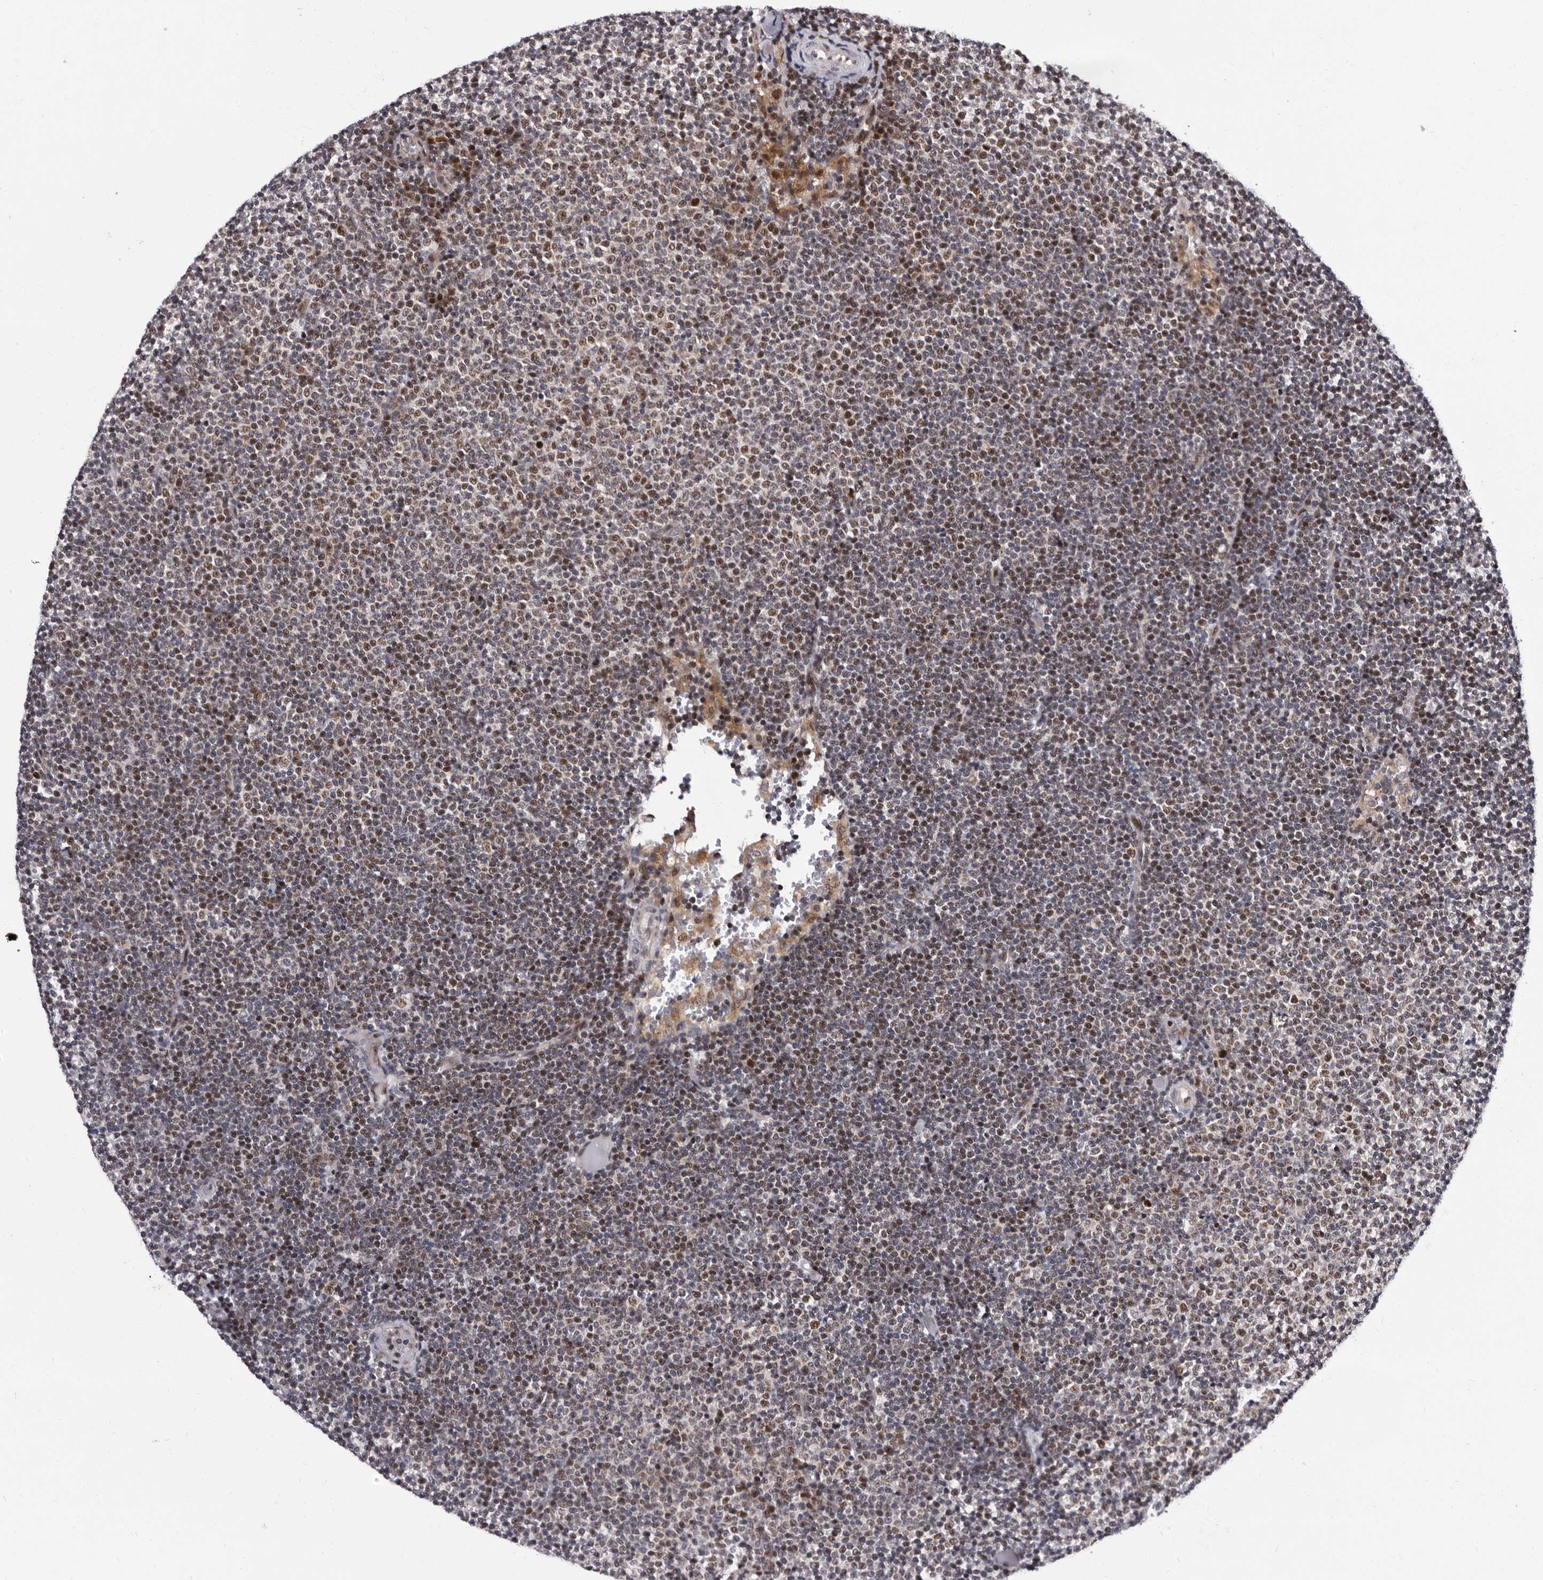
{"staining": {"intensity": "moderate", "quantity": "25%-75%", "location": "nuclear"}, "tissue": "lymphoma", "cell_type": "Tumor cells", "image_type": "cancer", "snomed": [{"axis": "morphology", "description": "Malignant lymphoma, non-Hodgkin's type, Low grade"}, {"axis": "topography", "description": "Lymph node"}], "caption": "About 25%-75% of tumor cells in human lymphoma demonstrate moderate nuclear protein positivity as visualized by brown immunohistochemical staining.", "gene": "TNKS", "patient": {"sex": "female", "age": 53}}